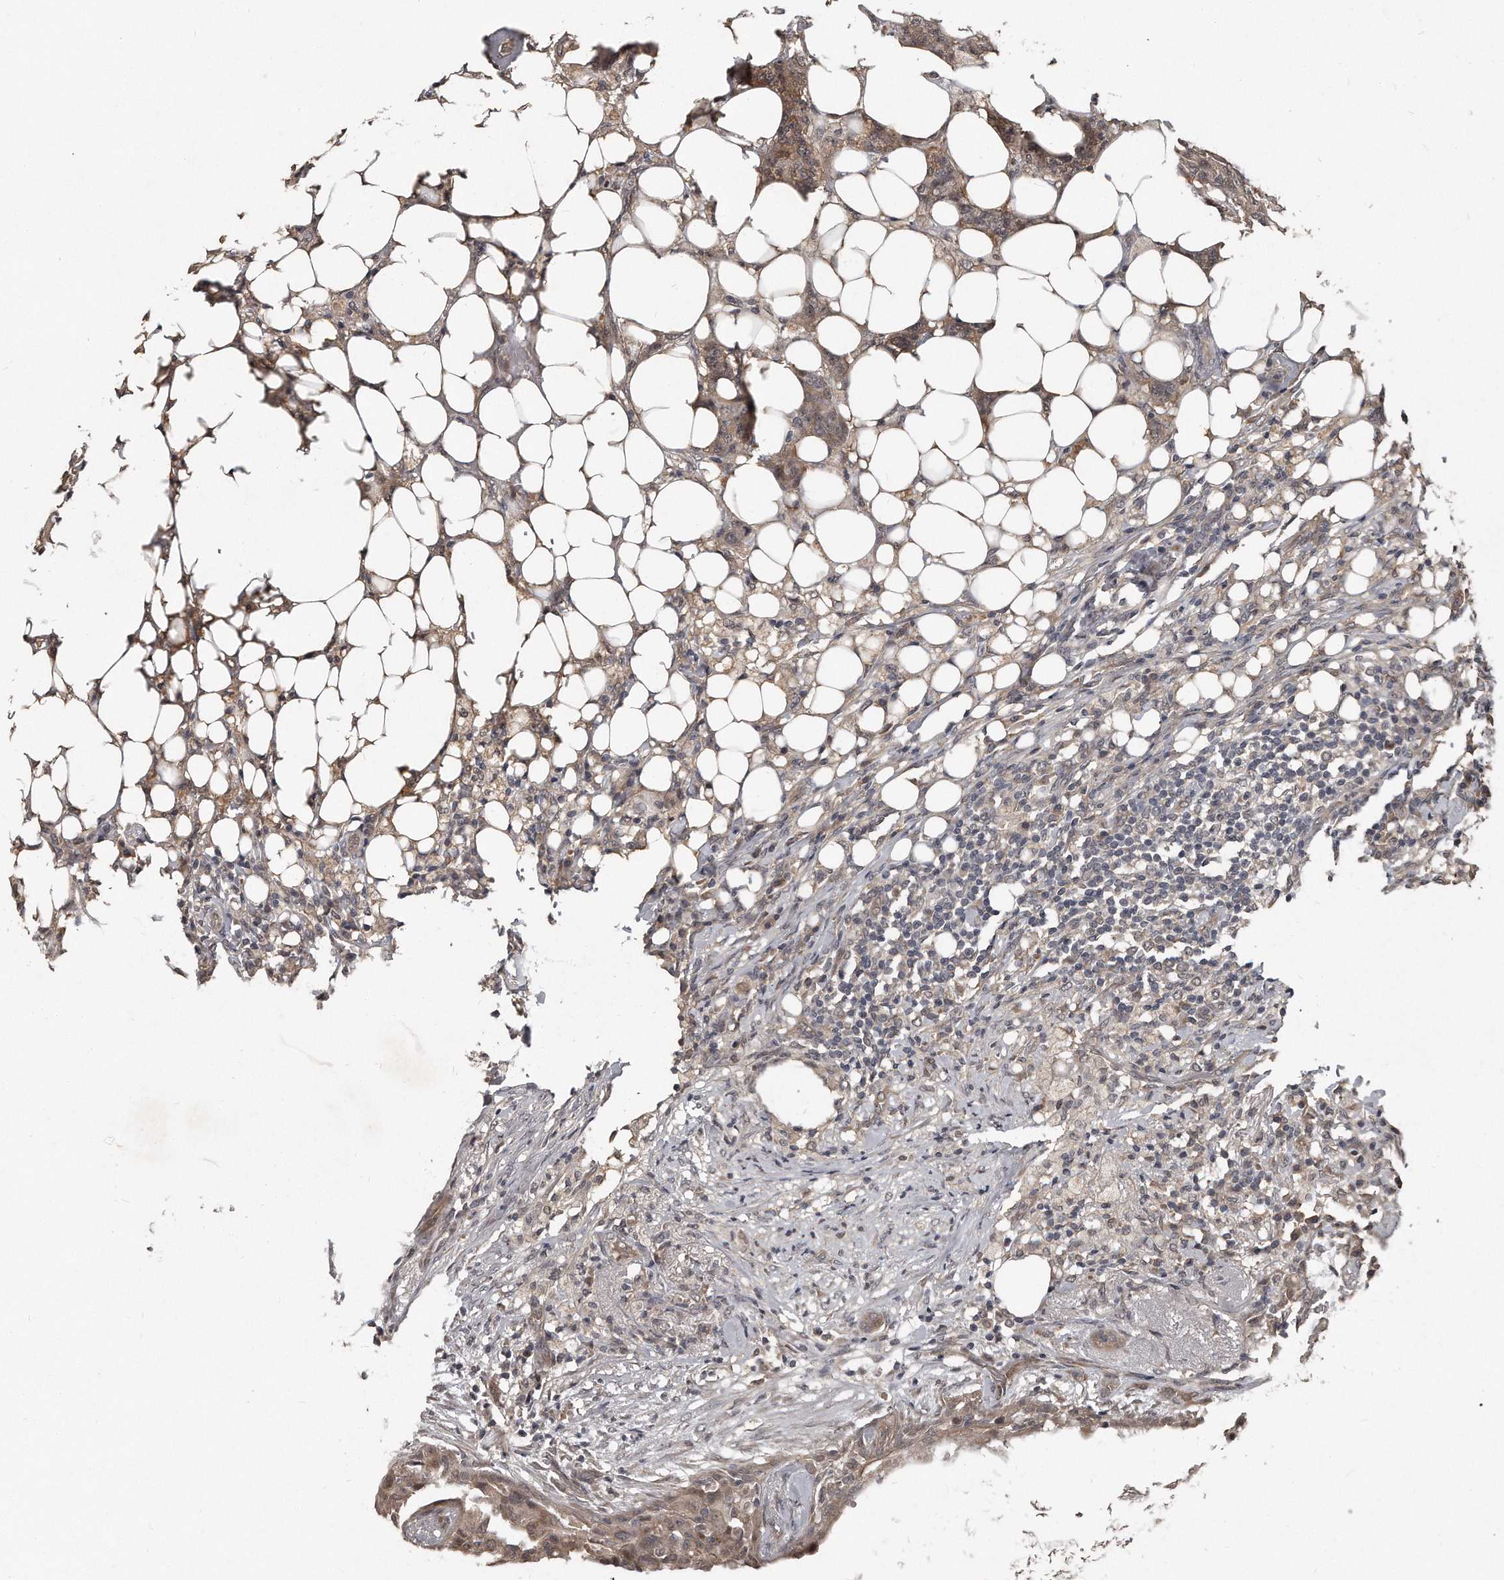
{"staining": {"intensity": "weak", "quantity": "25%-75%", "location": "cytoplasmic/membranous,nuclear"}, "tissue": "breast cancer", "cell_type": "Tumor cells", "image_type": "cancer", "snomed": [{"axis": "morphology", "description": "Duct carcinoma"}, {"axis": "topography", "description": "Breast"}], "caption": "Immunohistochemistry (IHC) micrograph of neoplastic tissue: human breast invasive ductal carcinoma stained using immunohistochemistry exhibits low levels of weak protein expression localized specifically in the cytoplasmic/membranous and nuclear of tumor cells, appearing as a cytoplasmic/membranous and nuclear brown color.", "gene": "GRB10", "patient": {"sex": "female", "age": 40}}